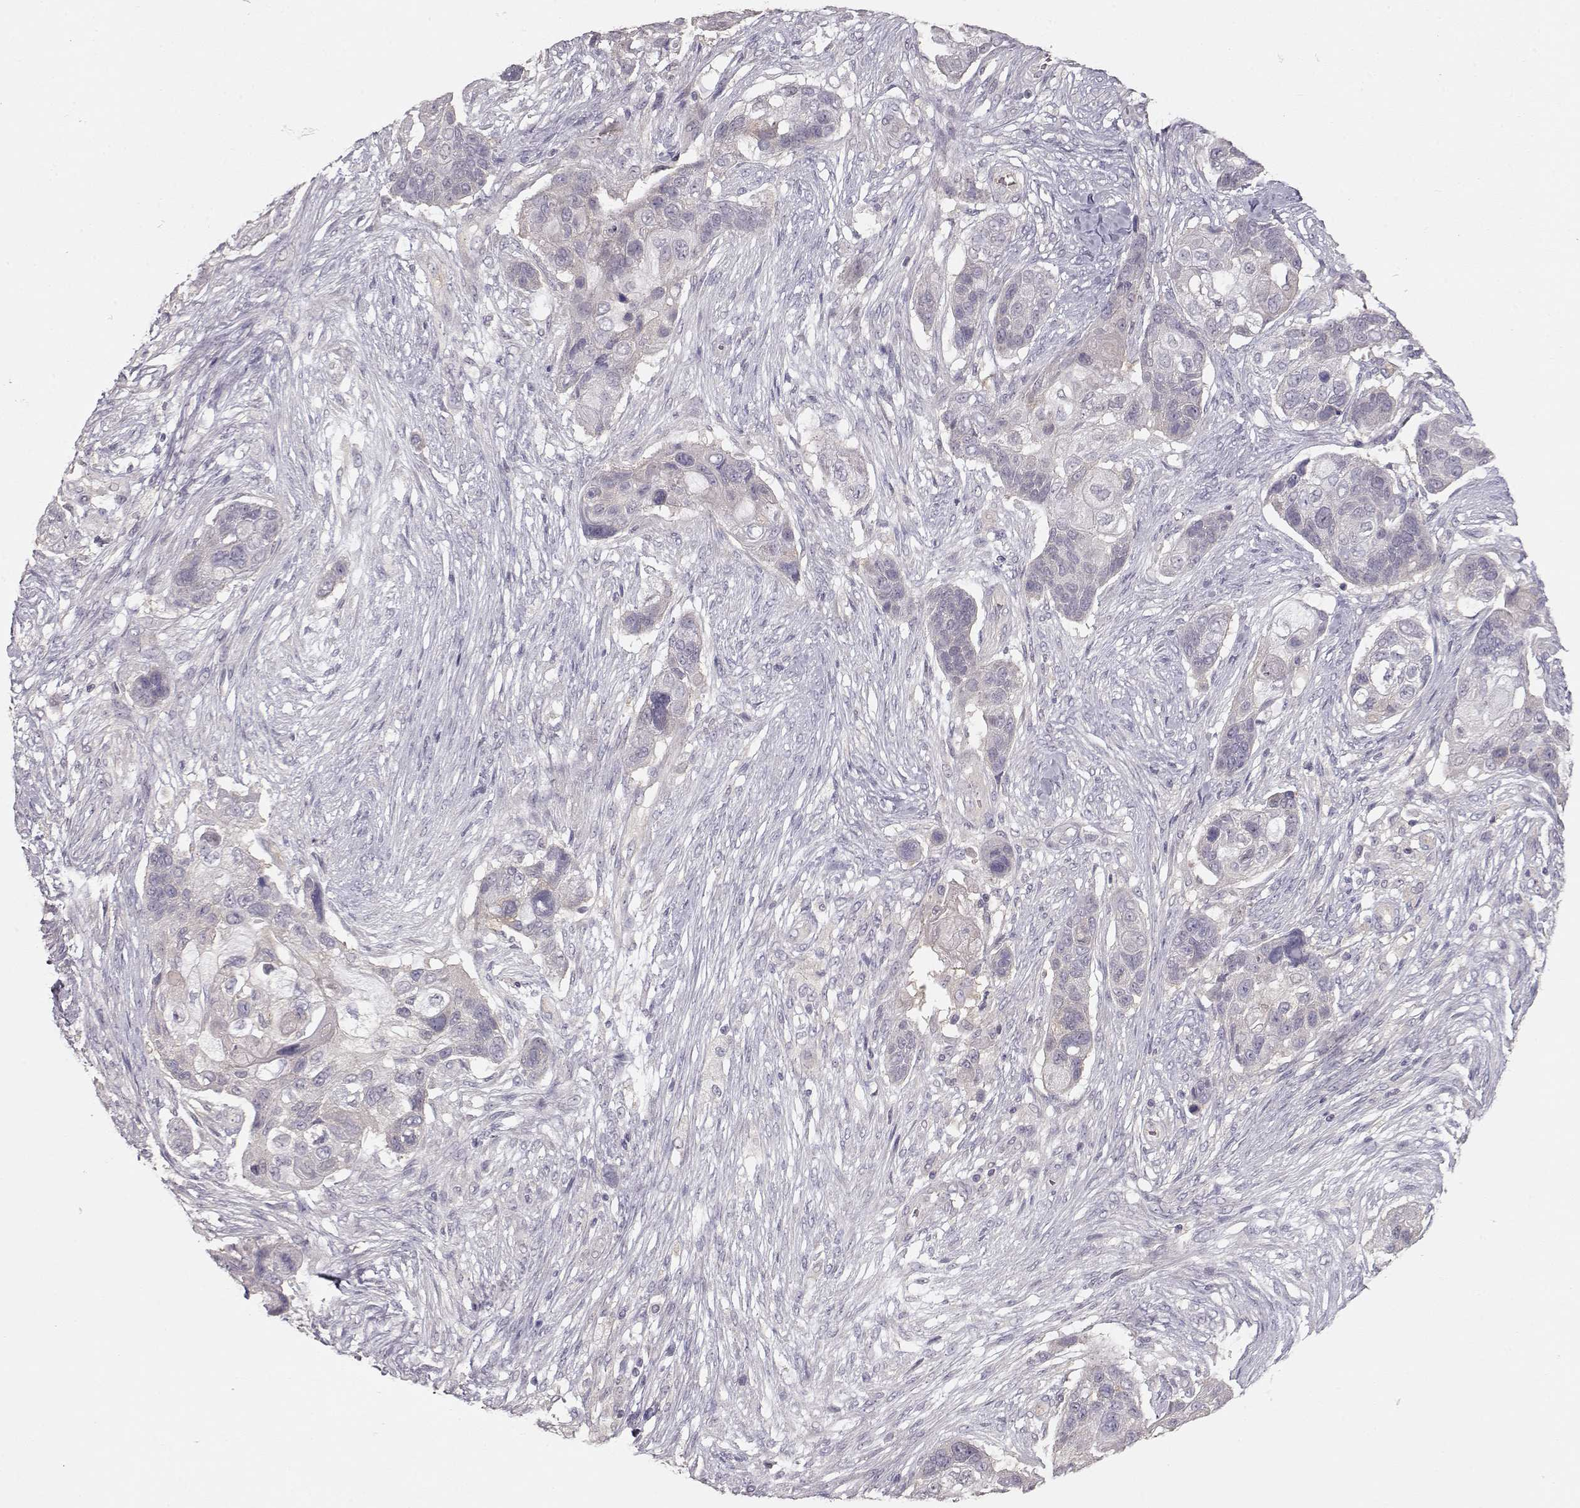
{"staining": {"intensity": "negative", "quantity": "none", "location": "none"}, "tissue": "lung cancer", "cell_type": "Tumor cells", "image_type": "cancer", "snomed": [{"axis": "morphology", "description": "Squamous cell carcinoma, NOS"}, {"axis": "topography", "description": "Lung"}], "caption": "The image exhibits no staining of tumor cells in lung cancer (squamous cell carcinoma). The staining is performed using DAB (3,3'-diaminobenzidine) brown chromogen with nuclei counter-stained in using hematoxylin.", "gene": "ARHGAP8", "patient": {"sex": "male", "age": 69}}